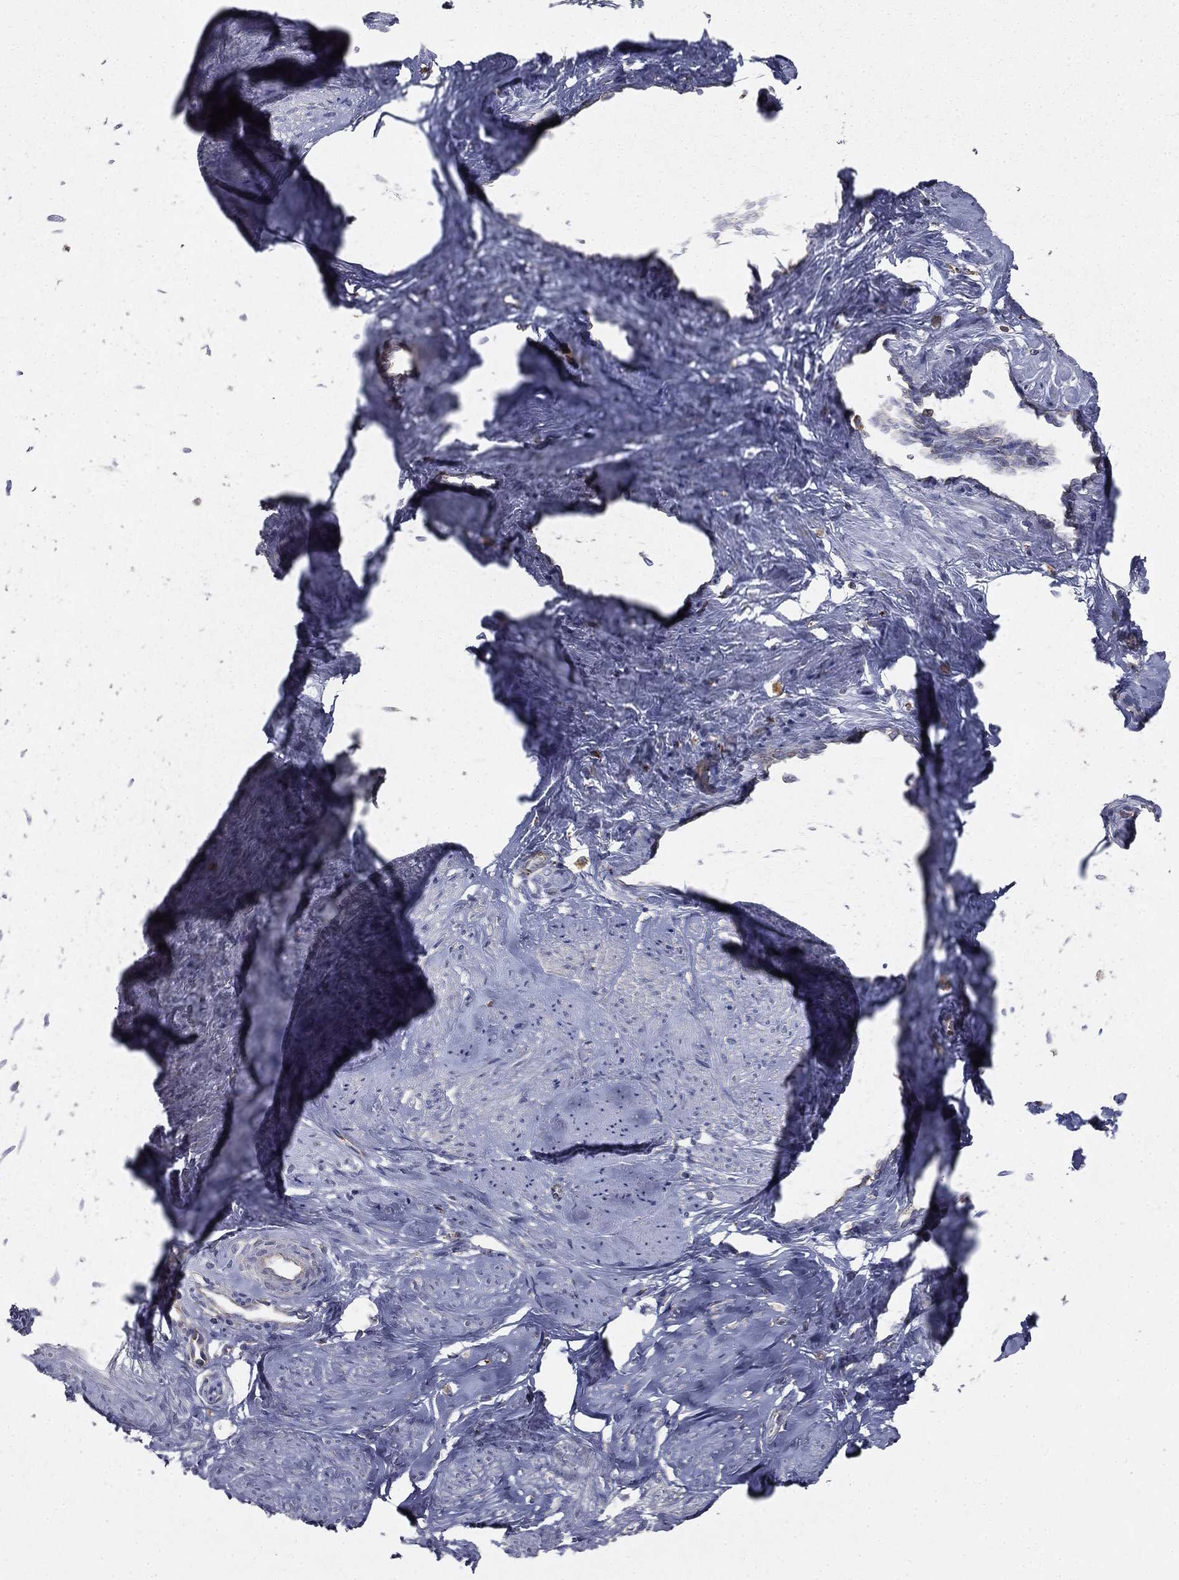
{"staining": {"intensity": "negative", "quantity": "none", "location": "none"}, "tissue": "smooth muscle", "cell_type": "Smooth muscle cells", "image_type": "normal", "snomed": [{"axis": "morphology", "description": "Normal tissue, NOS"}, {"axis": "topography", "description": "Smooth muscle"}], "caption": "Human smooth muscle stained for a protein using immunohistochemistry reveals no positivity in smooth muscle cells.", "gene": "CTSA", "patient": {"sex": "female", "age": 48}}